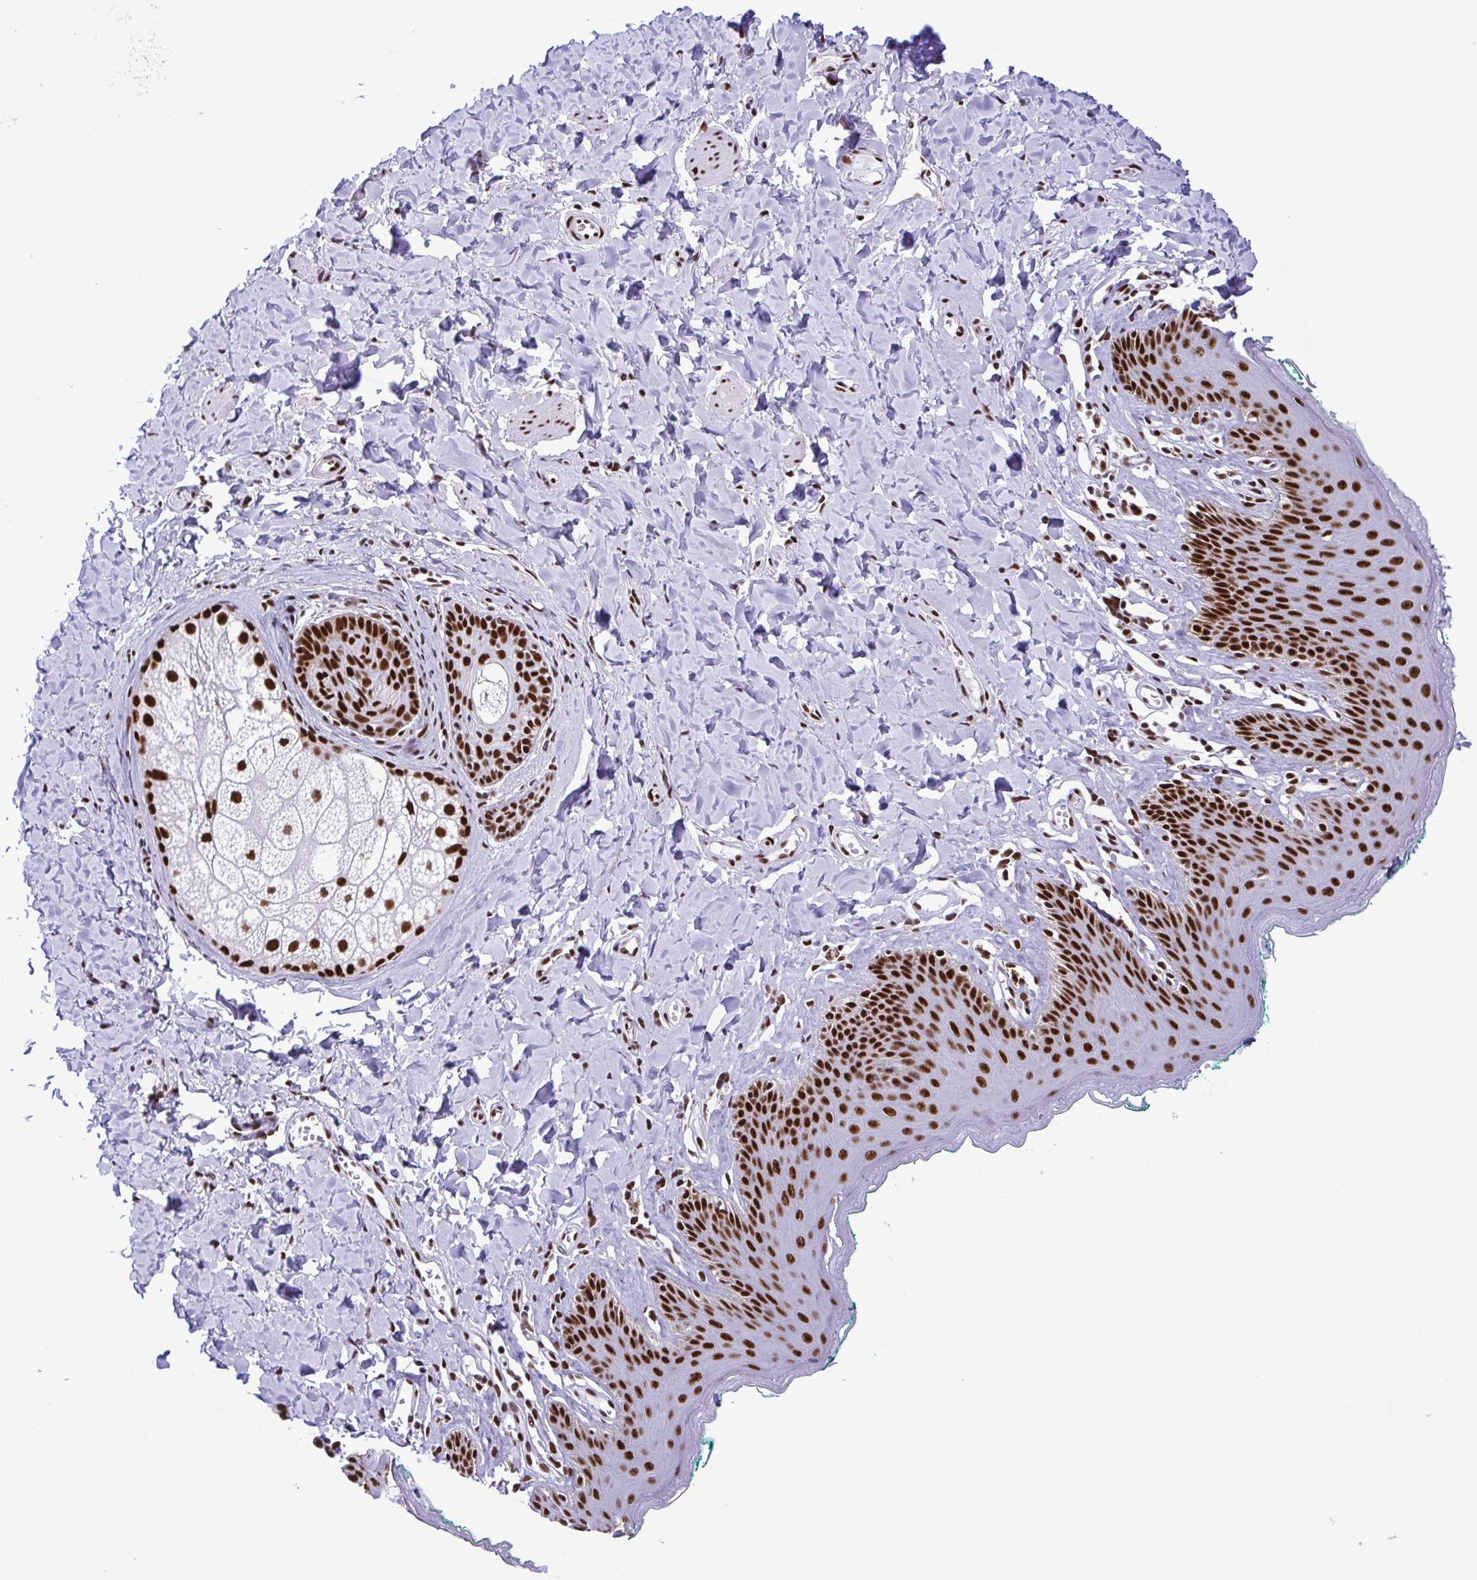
{"staining": {"intensity": "strong", "quantity": ">75%", "location": "nuclear"}, "tissue": "skin", "cell_type": "Epidermal cells", "image_type": "normal", "snomed": [{"axis": "morphology", "description": "Normal tissue, NOS"}, {"axis": "topography", "description": "Vulva"}, {"axis": "topography", "description": "Peripheral nerve tissue"}], "caption": "Protein staining exhibits strong nuclear expression in approximately >75% of epidermal cells in unremarkable skin.", "gene": "TRIM28", "patient": {"sex": "female", "age": 66}}